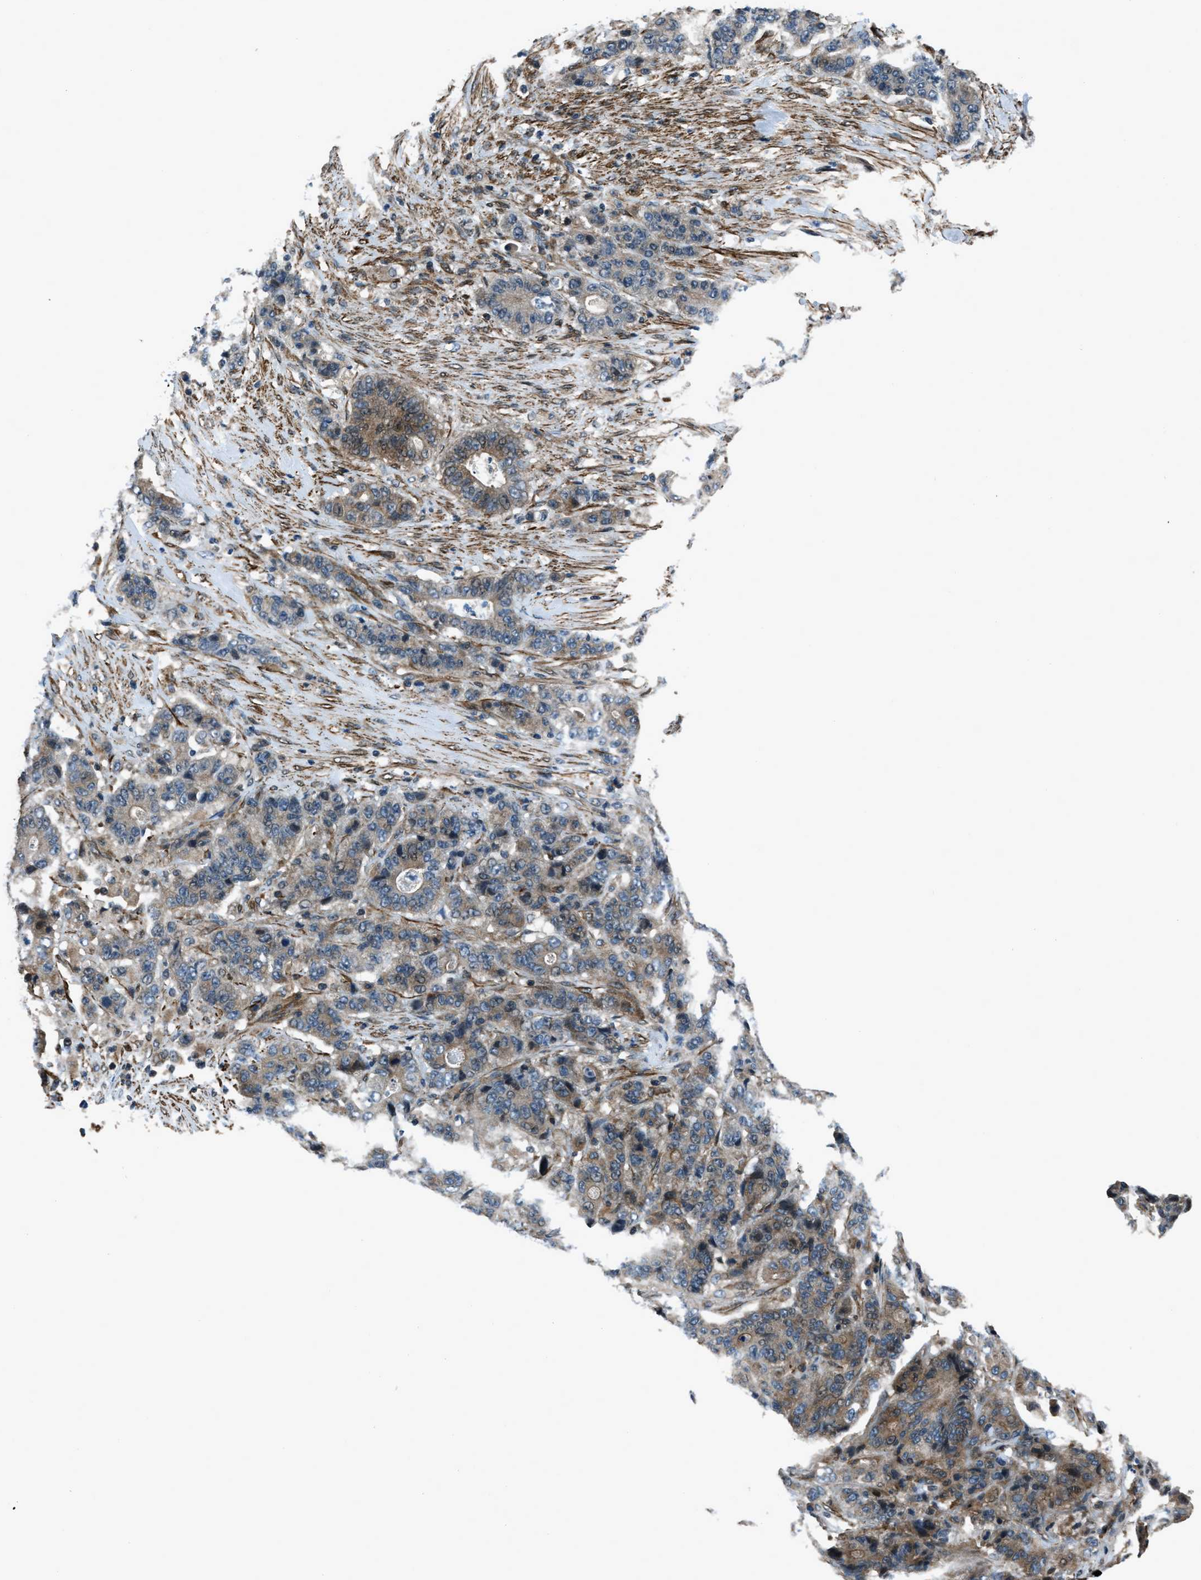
{"staining": {"intensity": "moderate", "quantity": "25%-75%", "location": "cytoplasmic/membranous"}, "tissue": "stomach cancer", "cell_type": "Tumor cells", "image_type": "cancer", "snomed": [{"axis": "morphology", "description": "Adenocarcinoma, NOS"}, {"axis": "topography", "description": "Stomach"}], "caption": "The micrograph demonstrates a brown stain indicating the presence of a protein in the cytoplasmic/membranous of tumor cells in stomach cancer (adenocarcinoma).", "gene": "NUDCD3", "patient": {"sex": "female", "age": 73}}